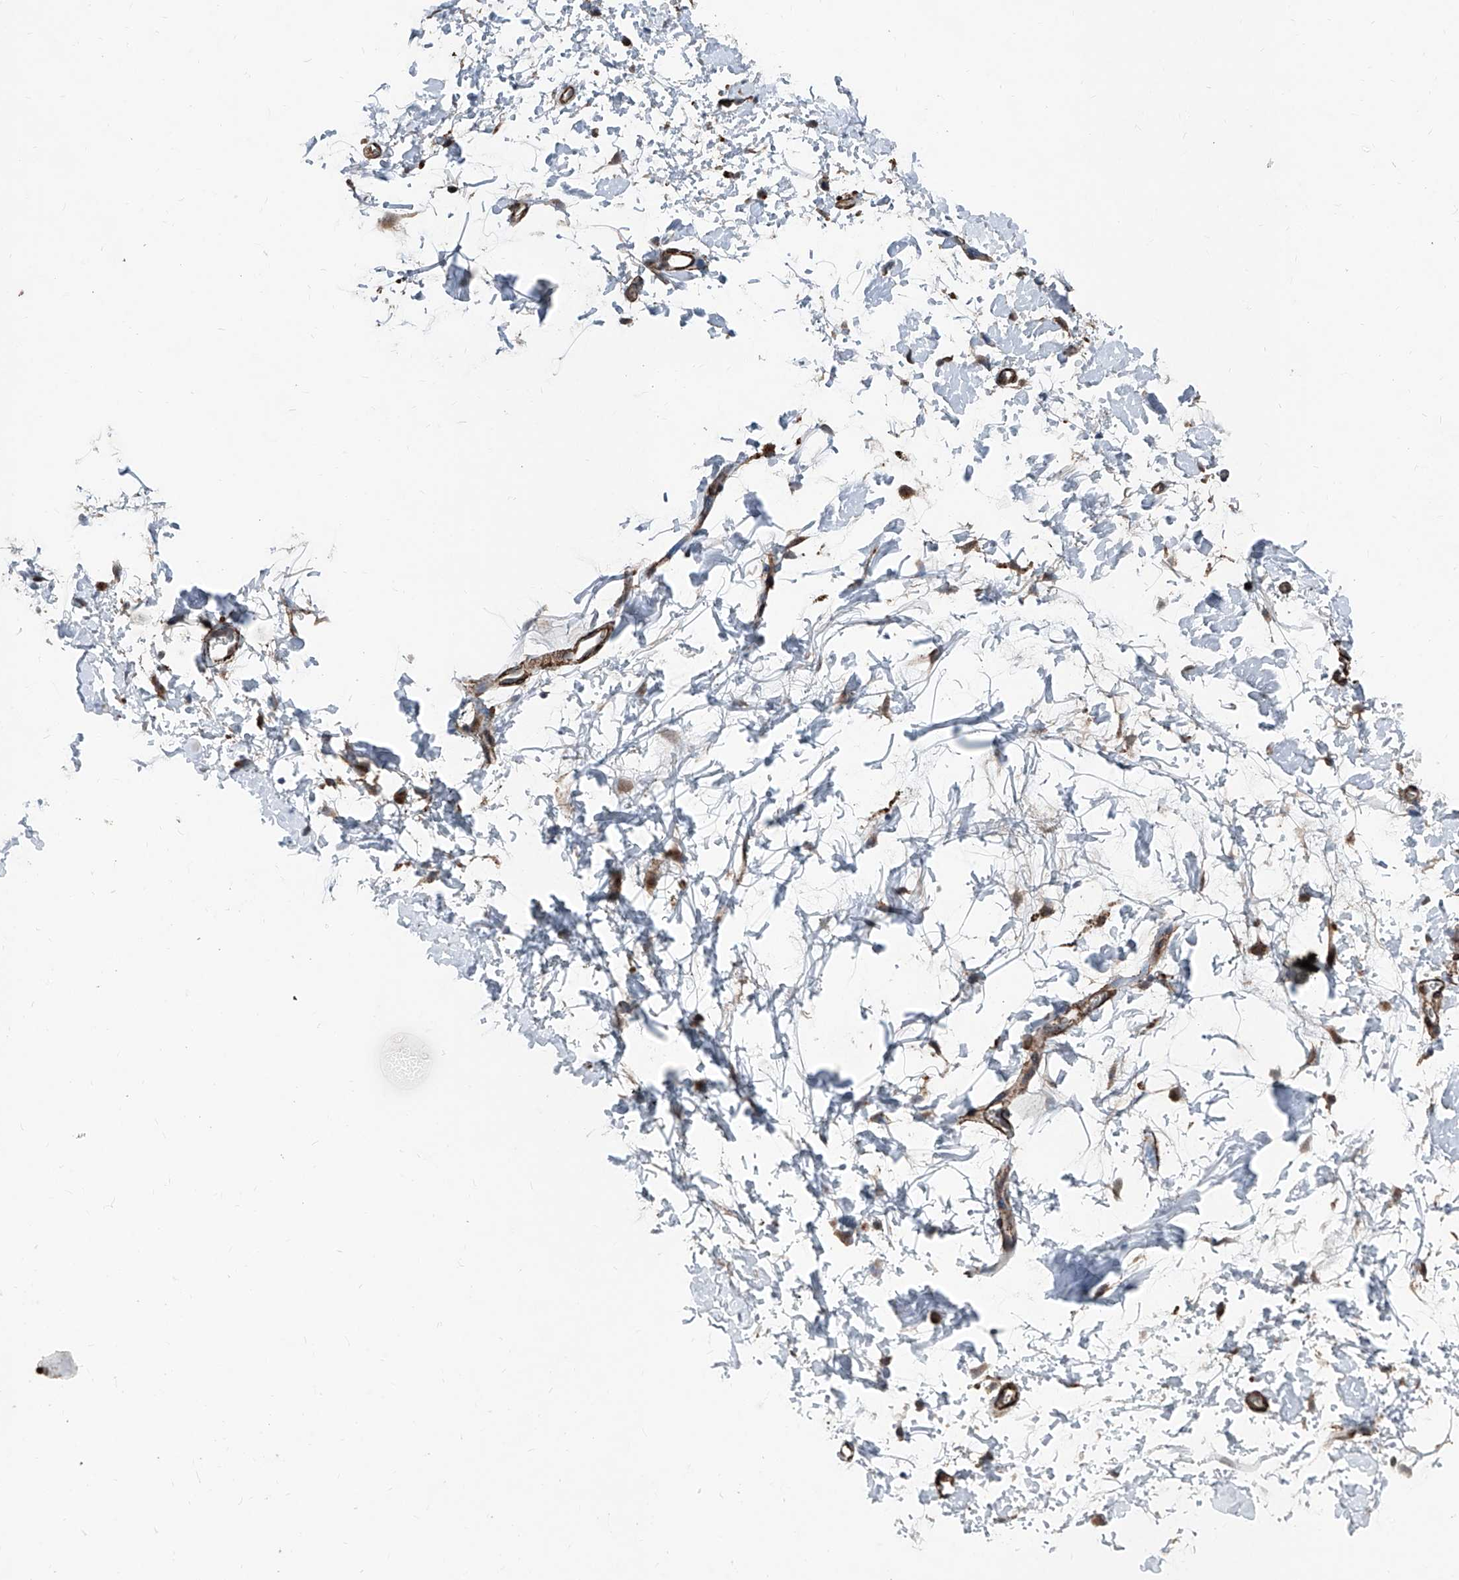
{"staining": {"intensity": "negative", "quantity": "none", "location": "none"}, "tissue": "soft tissue", "cell_type": "Chondrocytes", "image_type": "normal", "snomed": [{"axis": "morphology", "description": "Normal tissue, NOS"}, {"axis": "morphology", "description": "Adenocarcinoma, NOS"}, {"axis": "topography", "description": "Pancreas"}, {"axis": "topography", "description": "Peripheral nerve tissue"}], "caption": "Soft tissue stained for a protein using immunohistochemistry displays no positivity chondrocytes.", "gene": "COA7", "patient": {"sex": "male", "age": 59}}